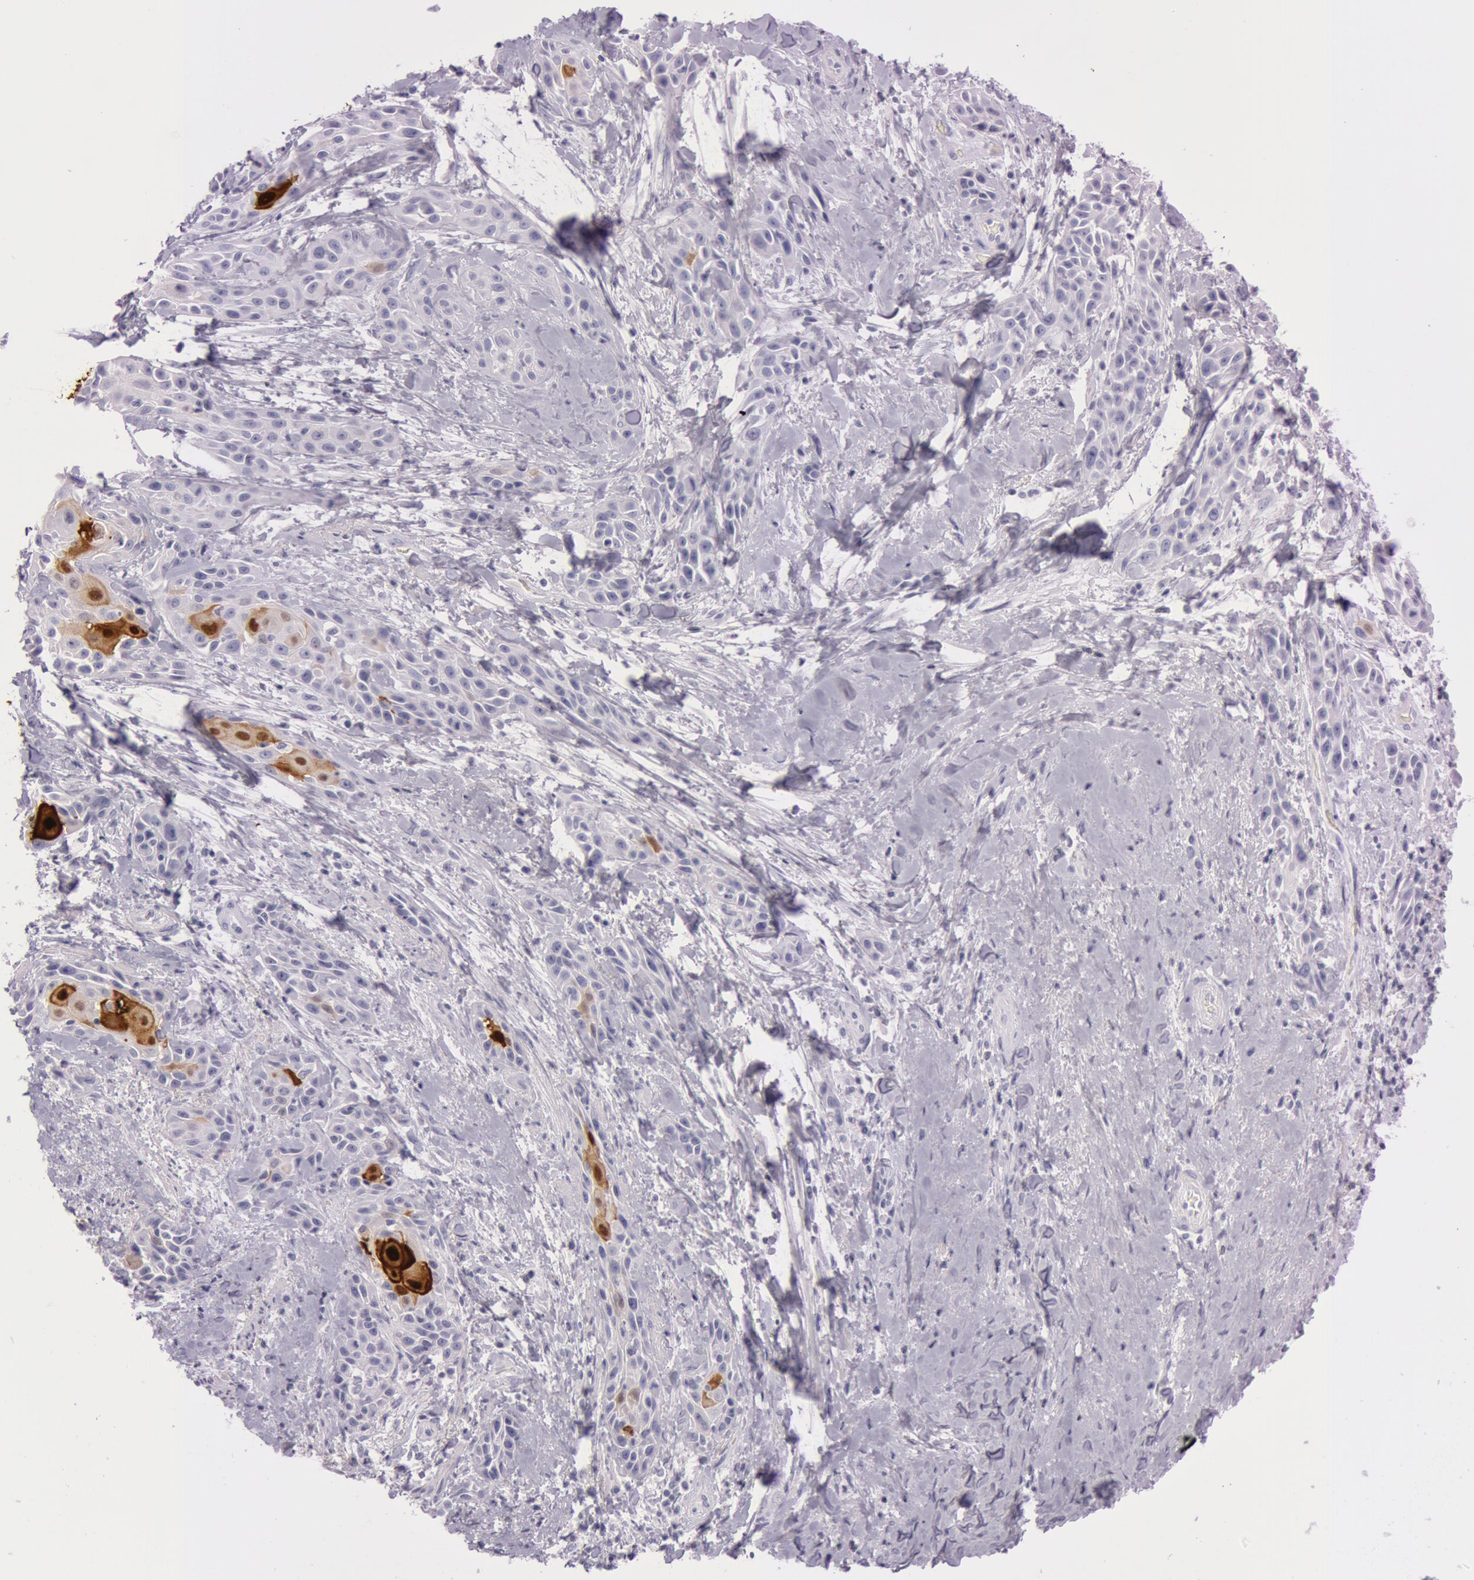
{"staining": {"intensity": "weak", "quantity": "<25%", "location": "cytoplasmic/membranous,nuclear"}, "tissue": "skin cancer", "cell_type": "Tumor cells", "image_type": "cancer", "snomed": [{"axis": "morphology", "description": "Squamous cell carcinoma, NOS"}, {"axis": "topography", "description": "Skin"}, {"axis": "topography", "description": "Anal"}], "caption": "Skin cancer stained for a protein using immunohistochemistry (IHC) displays no expression tumor cells.", "gene": "S100A7", "patient": {"sex": "male", "age": 64}}